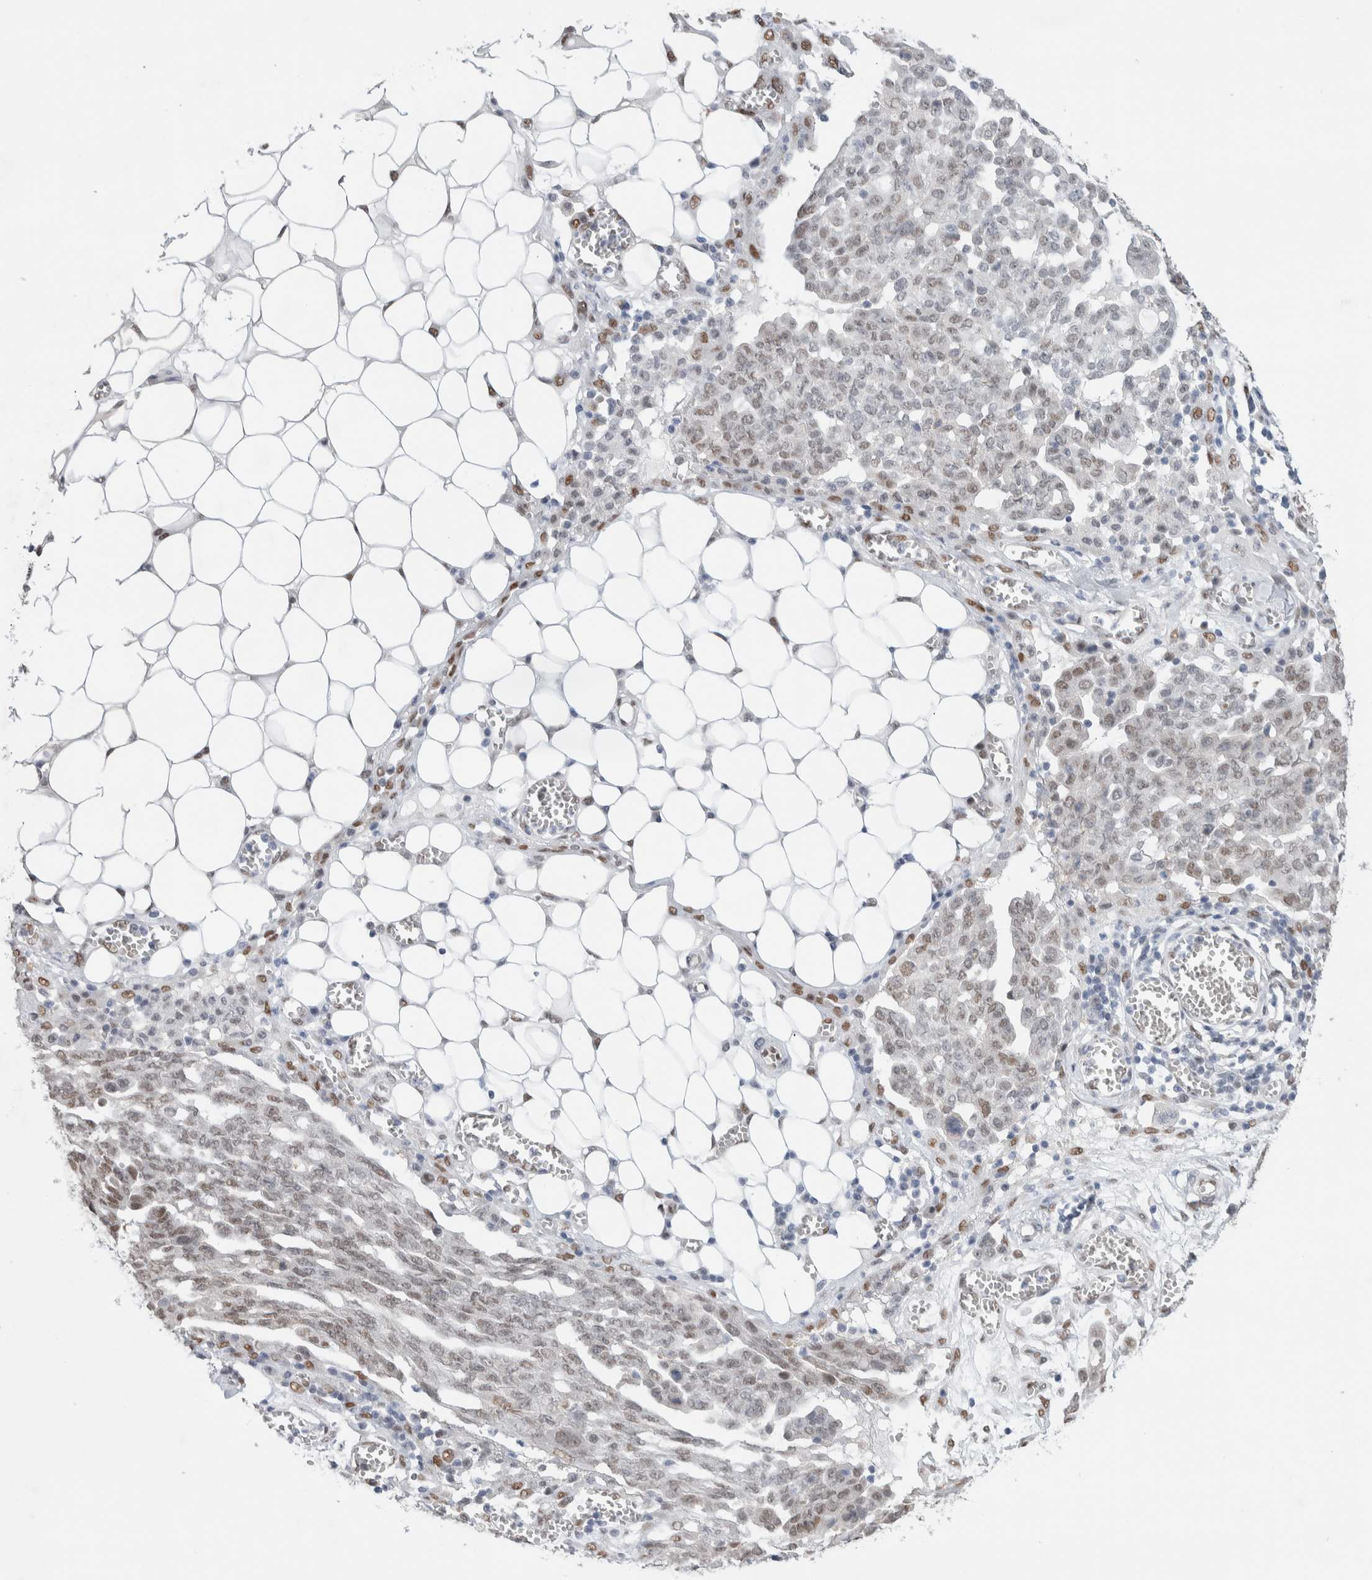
{"staining": {"intensity": "weak", "quantity": "25%-75%", "location": "nuclear"}, "tissue": "ovarian cancer", "cell_type": "Tumor cells", "image_type": "cancer", "snomed": [{"axis": "morphology", "description": "Cystadenocarcinoma, serous, NOS"}, {"axis": "topography", "description": "Soft tissue"}, {"axis": "topography", "description": "Ovary"}], "caption": "Tumor cells demonstrate weak nuclear positivity in about 25%-75% of cells in ovarian cancer (serous cystadenocarcinoma).", "gene": "PRMT1", "patient": {"sex": "female", "age": 57}}